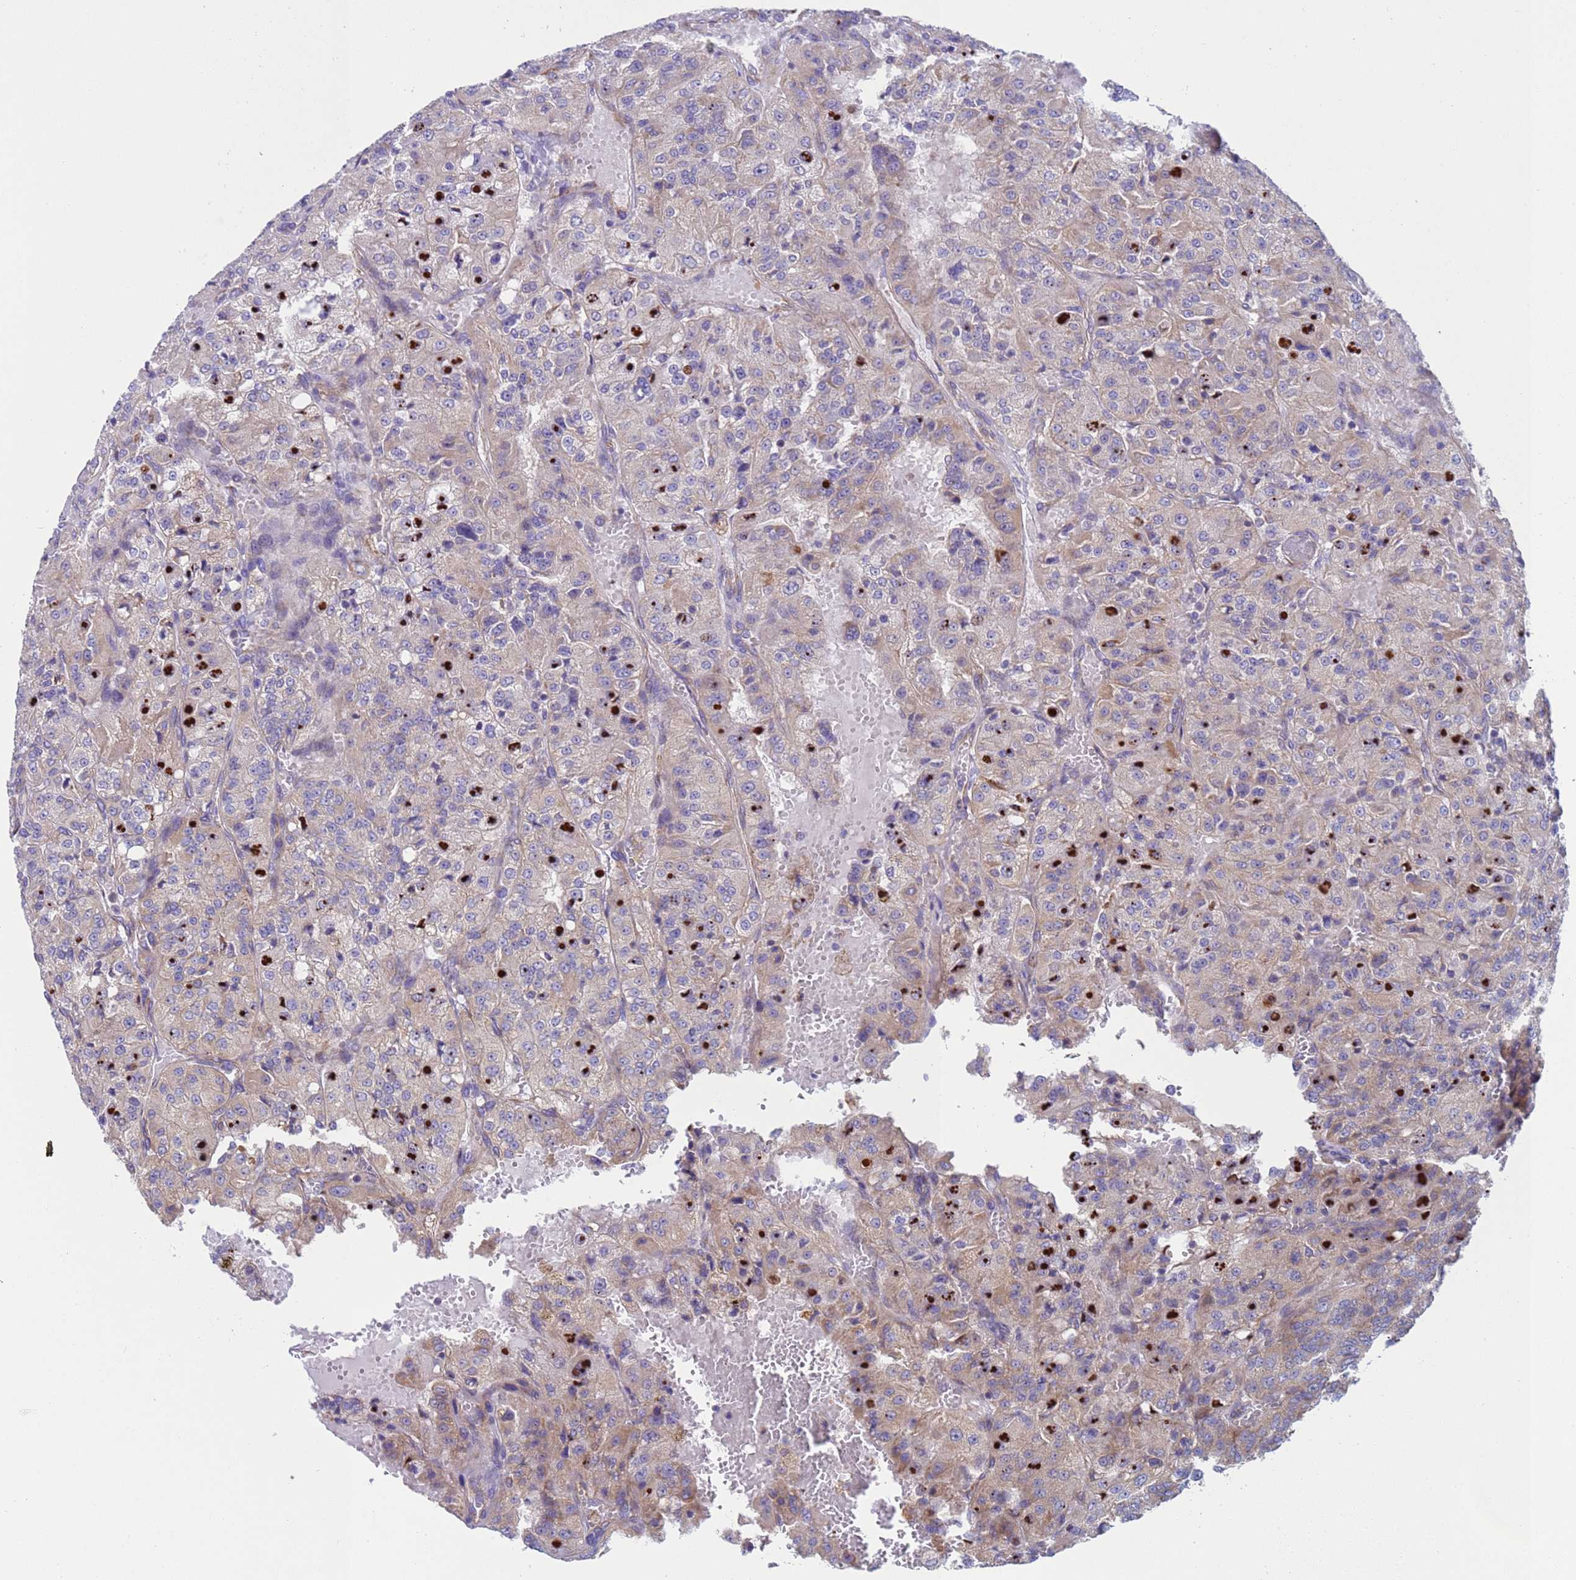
{"staining": {"intensity": "weak", "quantity": "25%-75%", "location": "cytoplasmic/membranous"}, "tissue": "renal cancer", "cell_type": "Tumor cells", "image_type": "cancer", "snomed": [{"axis": "morphology", "description": "Adenocarcinoma, NOS"}, {"axis": "topography", "description": "Kidney"}], "caption": "Immunohistochemical staining of human renal cancer (adenocarcinoma) reveals weak cytoplasmic/membranous protein expression in approximately 25%-75% of tumor cells.", "gene": "NUDT12", "patient": {"sex": "female", "age": 63}}